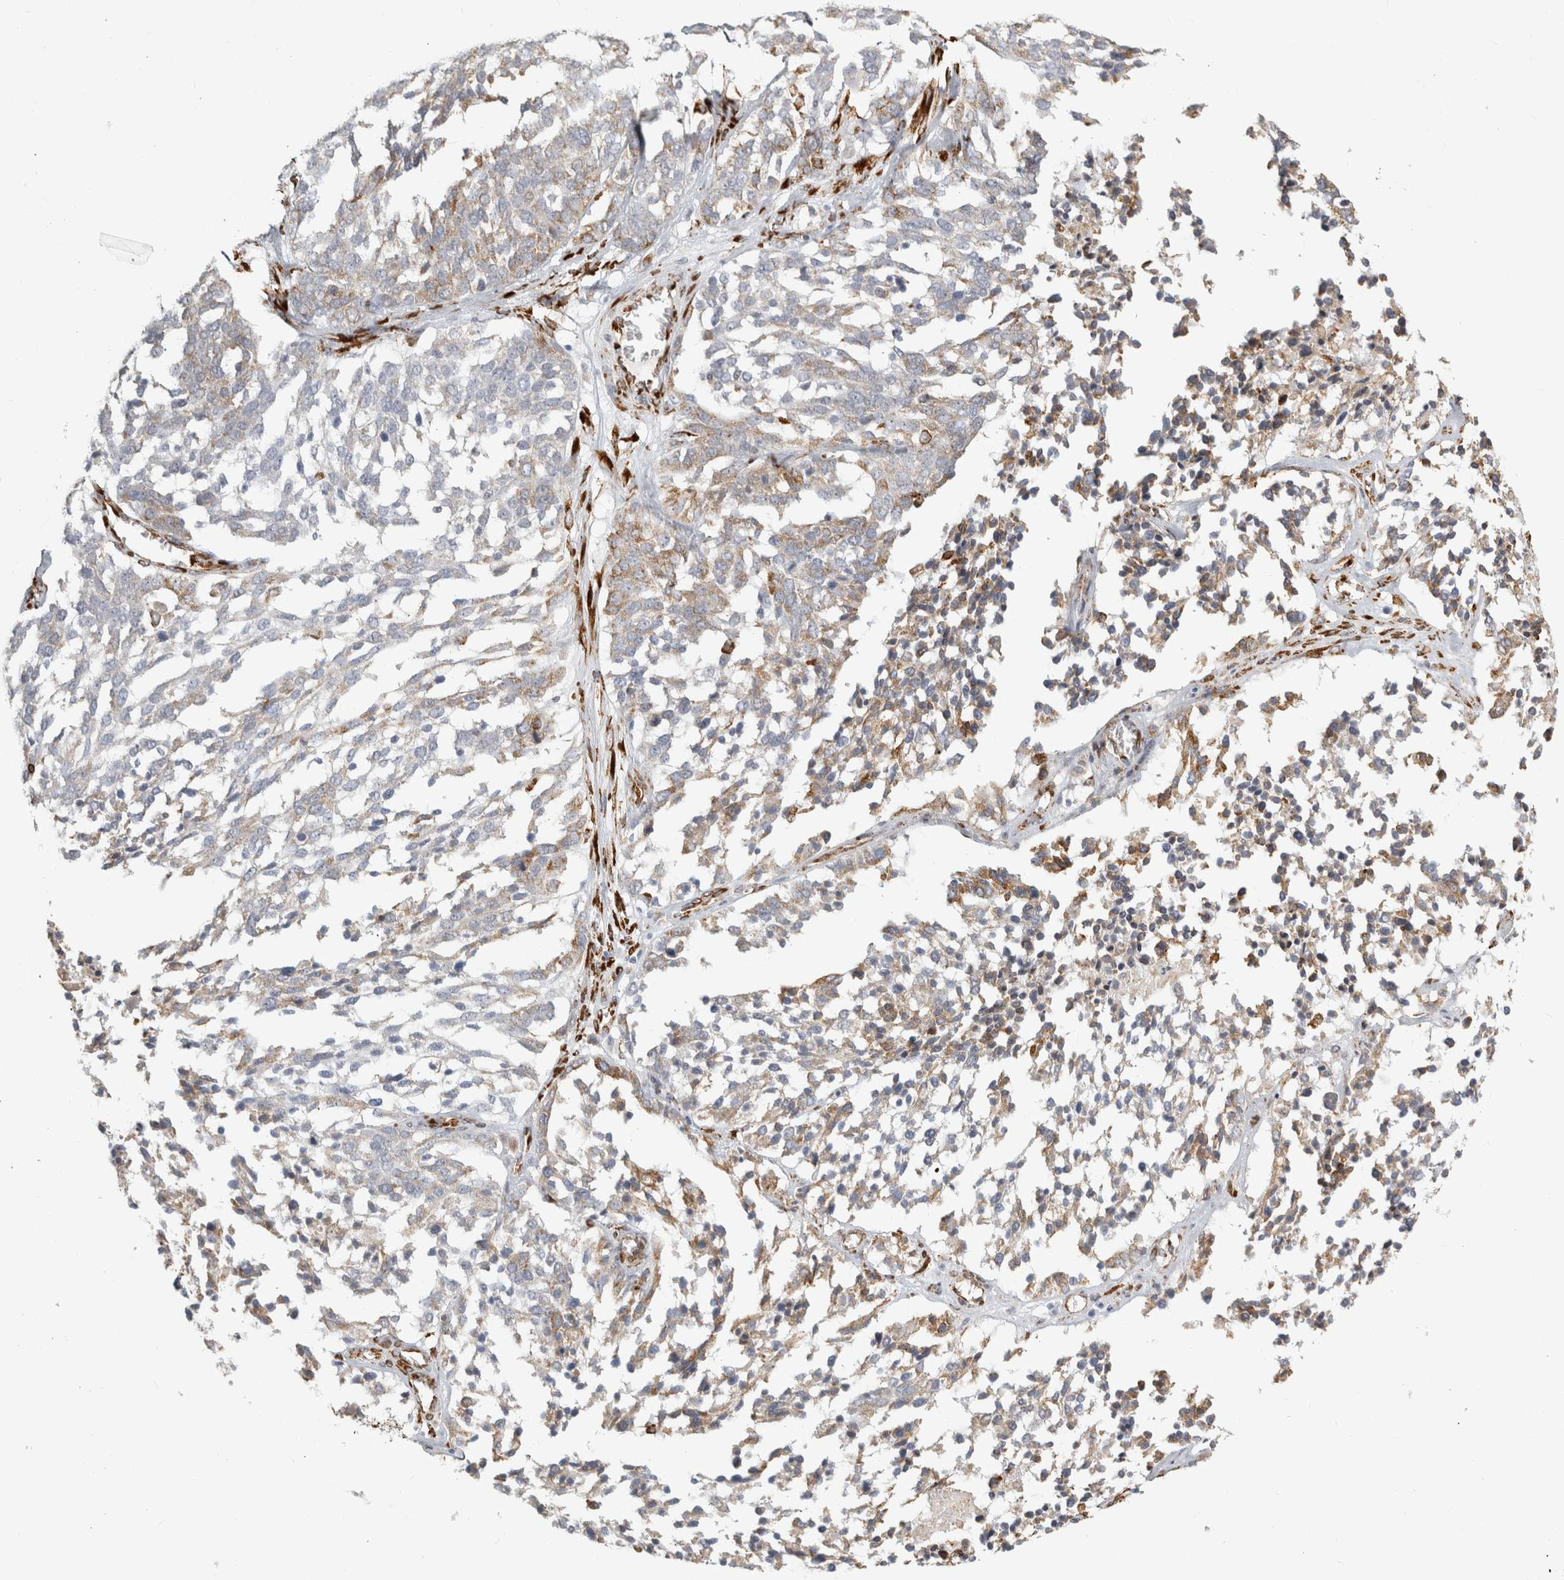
{"staining": {"intensity": "weak", "quantity": "<25%", "location": "cytoplasmic/membranous"}, "tissue": "ovarian cancer", "cell_type": "Tumor cells", "image_type": "cancer", "snomed": [{"axis": "morphology", "description": "Cystadenocarcinoma, serous, NOS"}, {"axis": "topography", "description": "Ovary"}], "caption": "An immunohistochemistry histopathology image of ovarian serous cystadenocarcinoma is shown. There is no staining in tumor cells of ovarian serous cystadenocarcinoma. (DAB (3,3'-diaminobenzidine) immunohistochemistry (IHC) visualized using brightfield microscopy, high magnification).", "gene": "OSTN", "patient": {"sex": "female", "age": 44}}